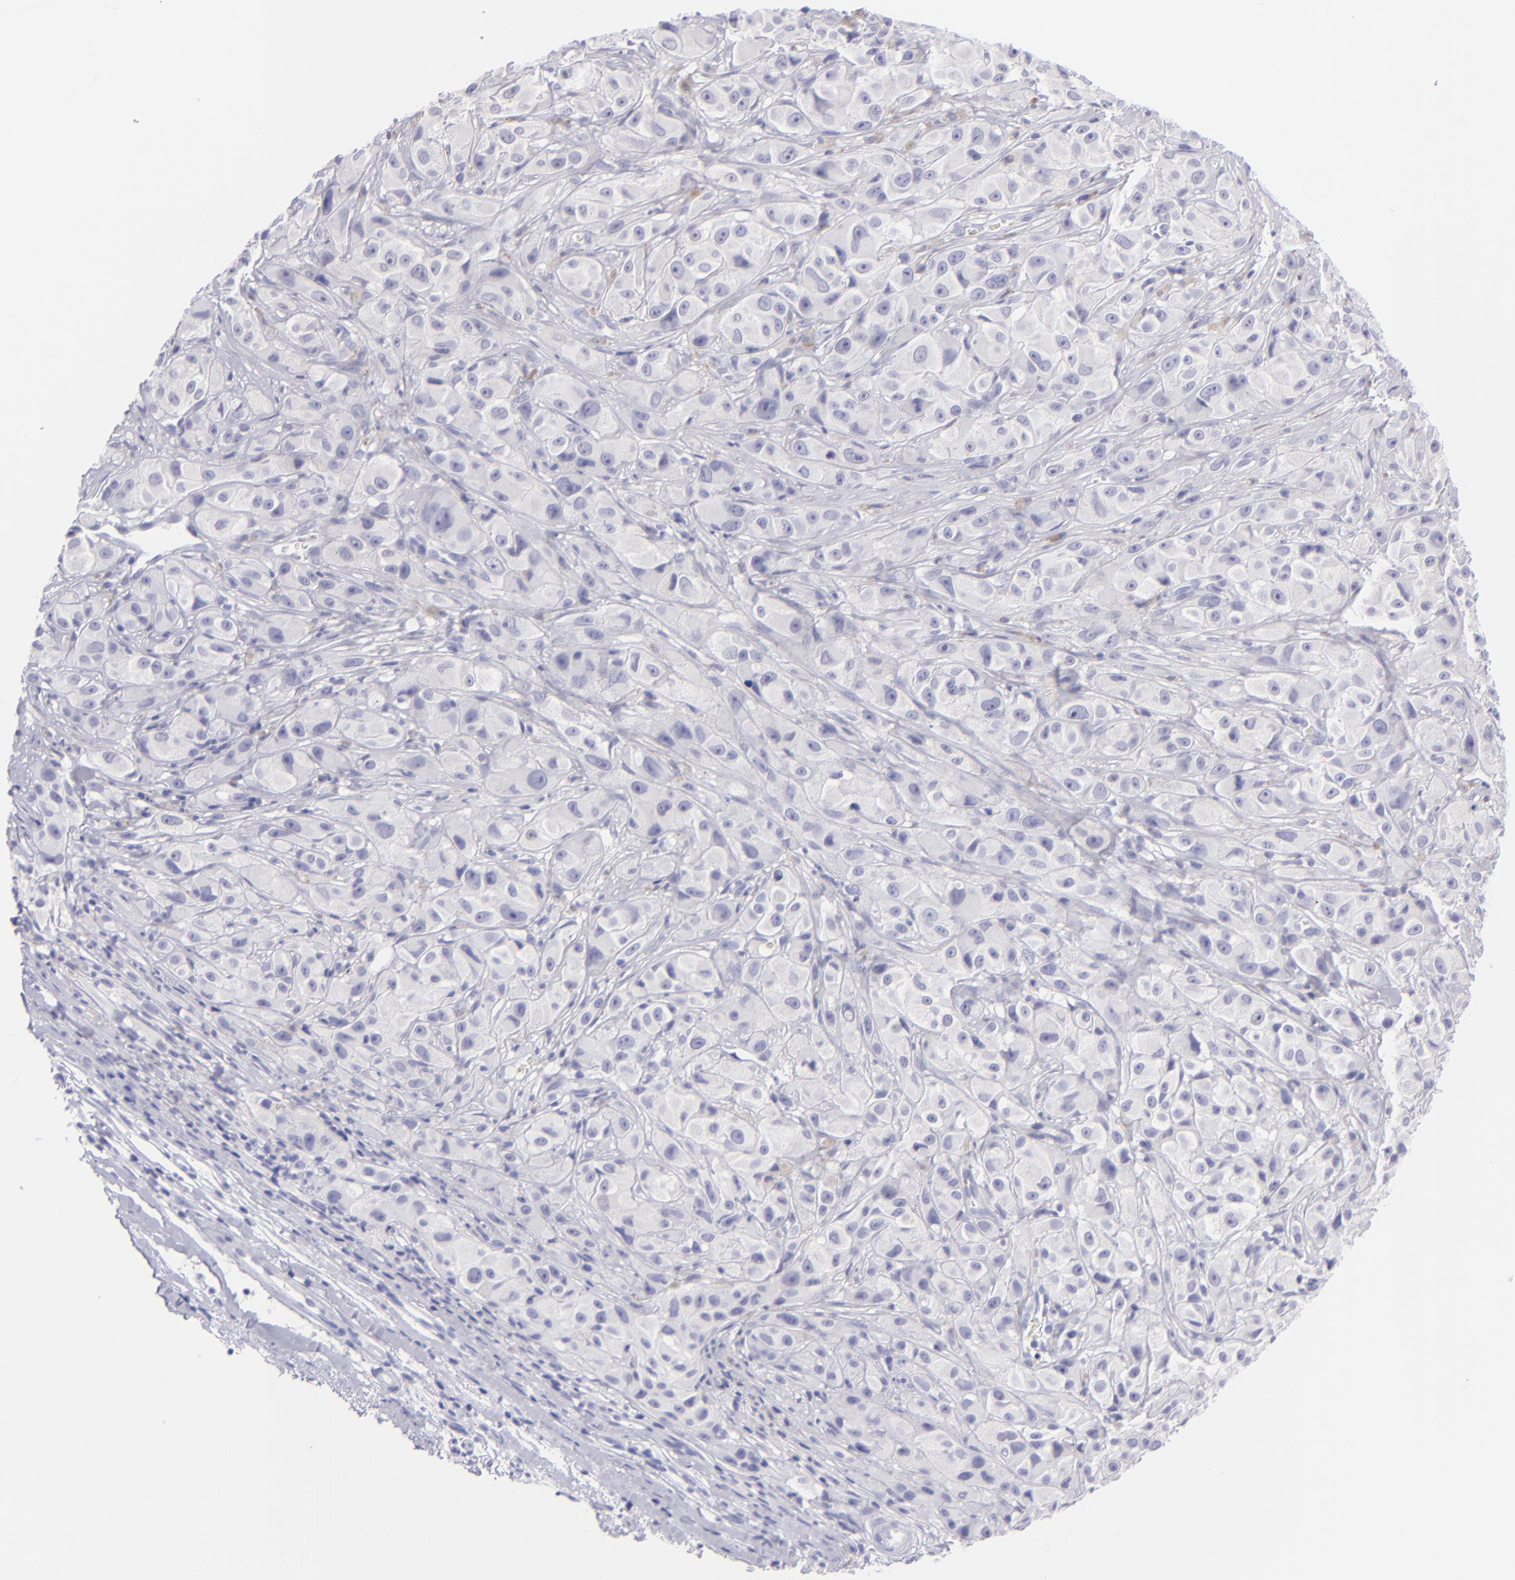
{"staining": {"intensity": "negative", "quantity": "none", "location": "none"}, "tissue": "melanoma", "cell_type": "Tumor cells", "image_type": "cancer", "snomed": [{"axis": "morphology", "description": "Malignant melanoma, NOS"}, {"axis": "topography", "description": "Skin"}], "caption": "High magnification brightfield microscopy of melanoma stained with DAB (3,3'-diaminobenzidine) (brown) and counterstained with hematoxylin (blue): tumor cells show no significant expression.", "gene": "SLC1A2", "patient": {"sex": "male", "age": 56}}